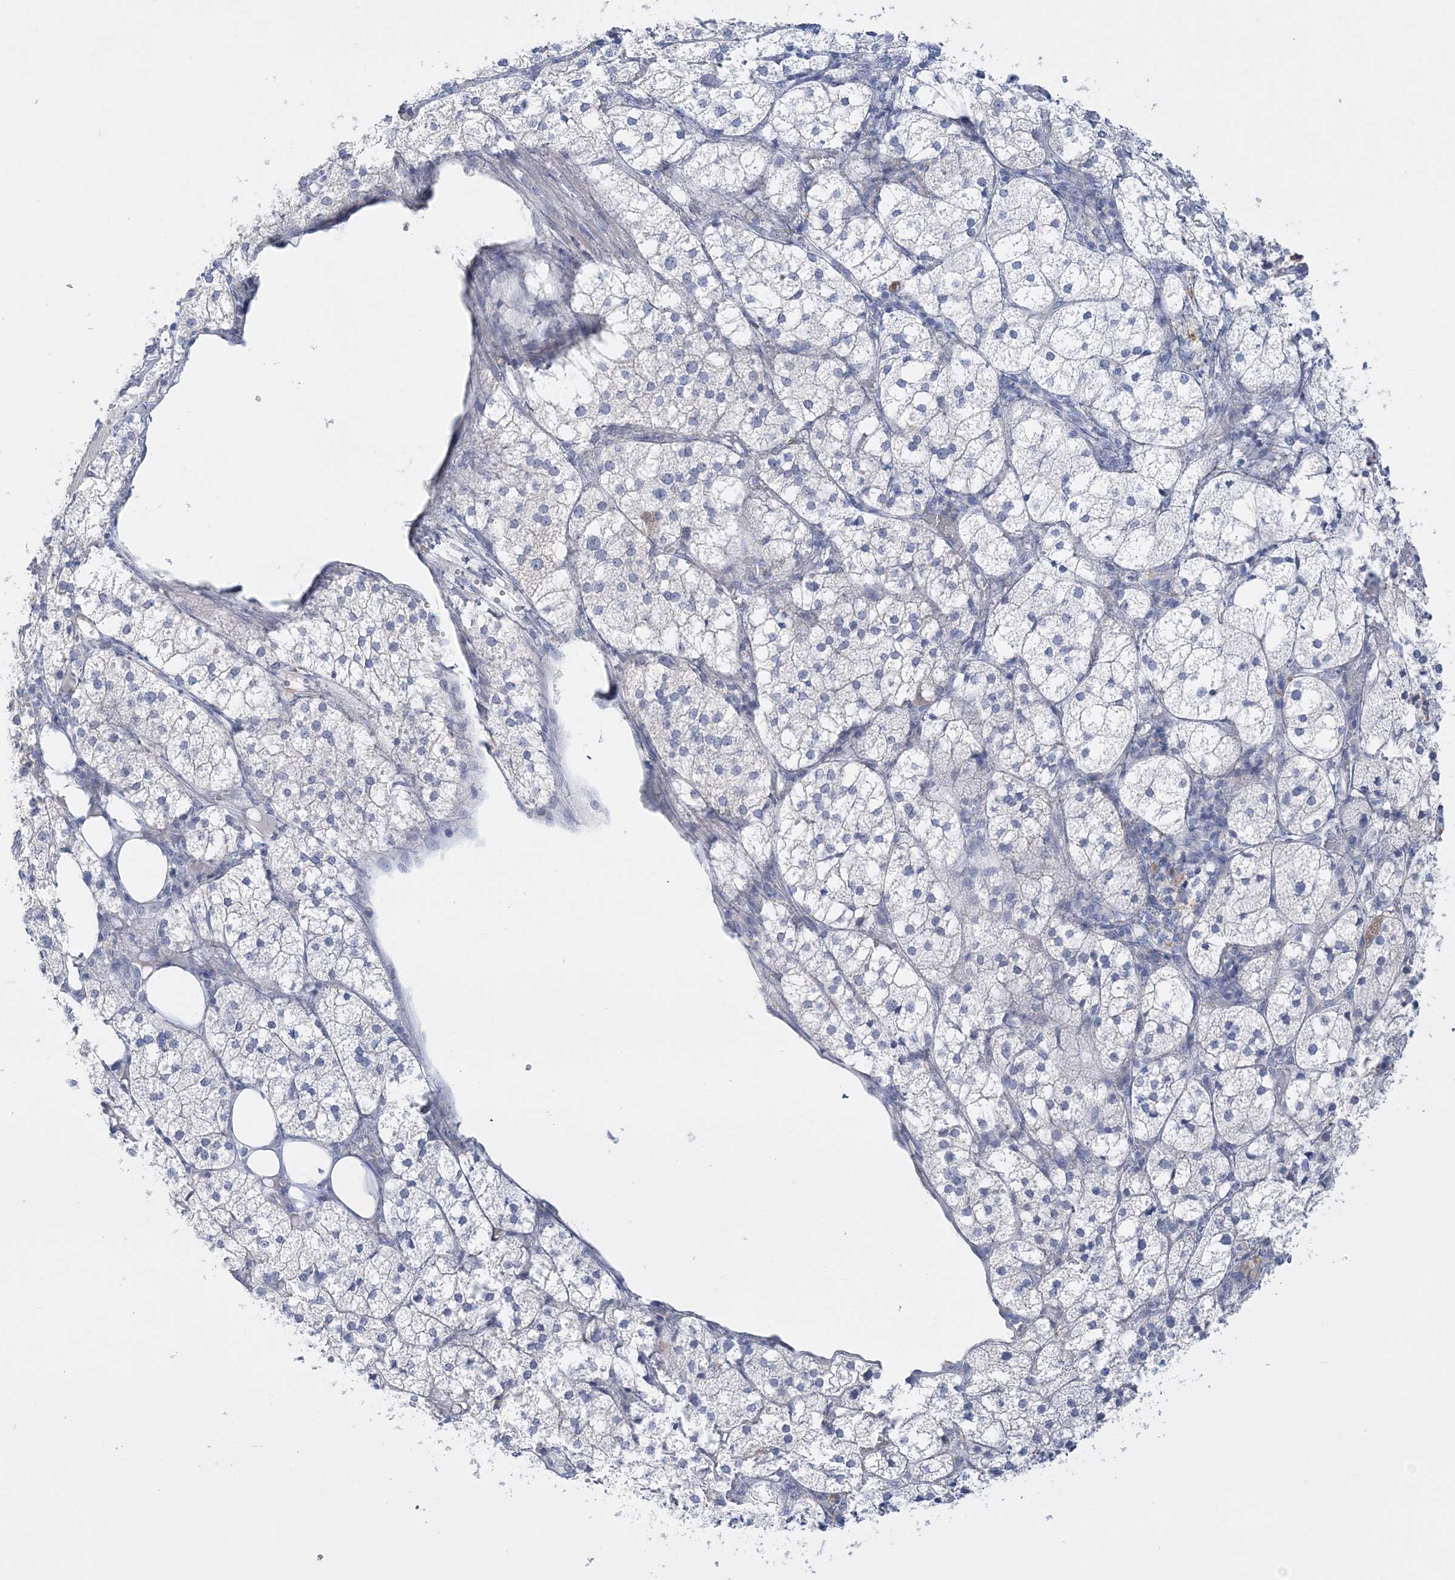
{"staining": {"intensity": "negative", "quantity": "none", "location": "none"}, "tissue": "adrenal gland", "cell_type": "Glandular cells", "image_type": "normal", "snomed": [{"axis": "morphology", "description": "Normal tissue, NOS"}, {"axis": "topography", "description": "Adrenal gland"}], "caption": "The IHC photomicrograph has no significant expression in glandular cells of adrenal gland.", "gene": "ENSG00000288637", "patient": {"sex": "female", "age": 61}}